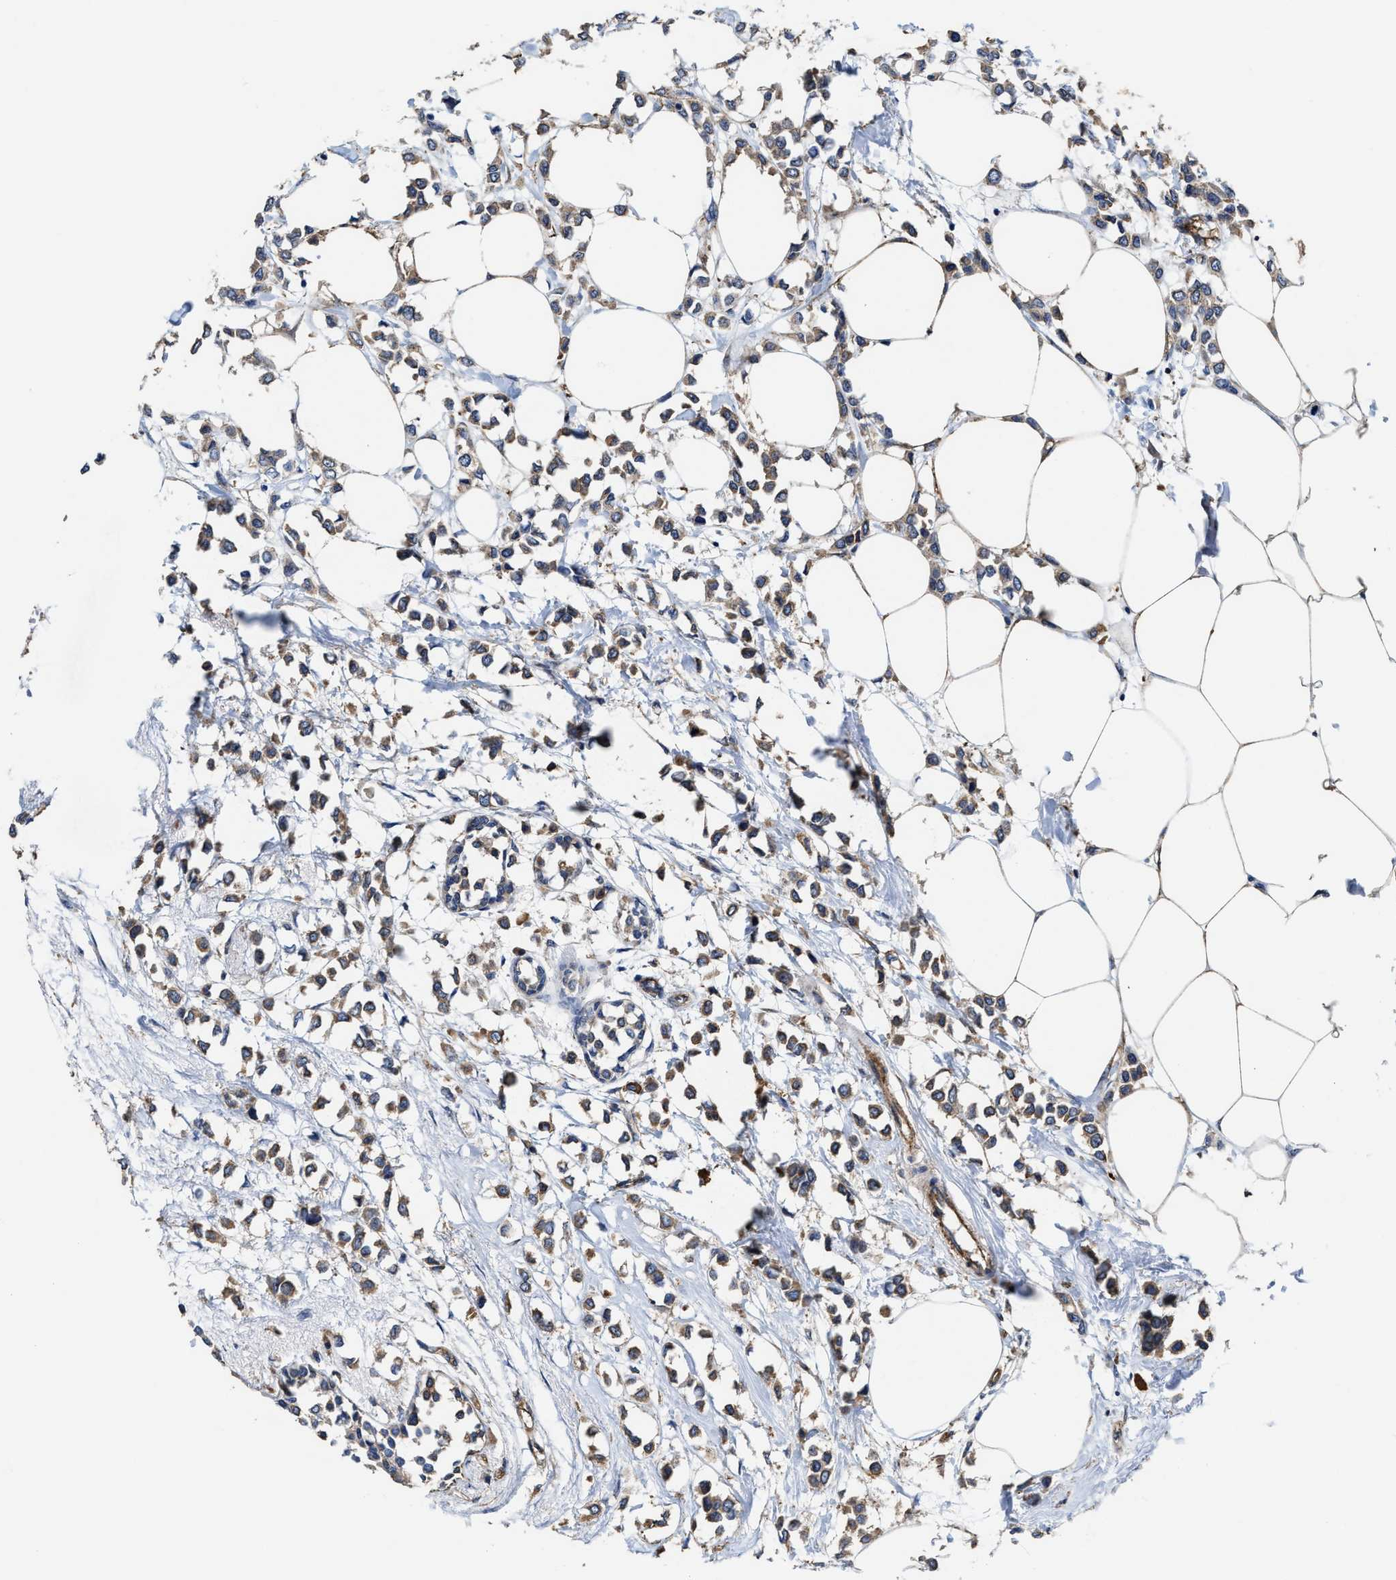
{"staining": {"intensity": "moderate", "quantity": ">75%", "location": "cytoplasmic/membranous"}, "tissue": "breast cancer", "cell_type": "Tumor cells", "image_type": "cancer", "snomed": [{"axis": "morphology", "description": "Lobular carcinoma"}, {"axis": "topography", "description": "Breast"}], "caption": "This photomicrograph demonstrates immunohistochemistry staining of breast lobular carcinoma, with medium moderate cytoplasmic/membranous expression in about >75% of tumor cells.", "gene": "SFXN4", "patient": {"sex": "female", "age": 51}}